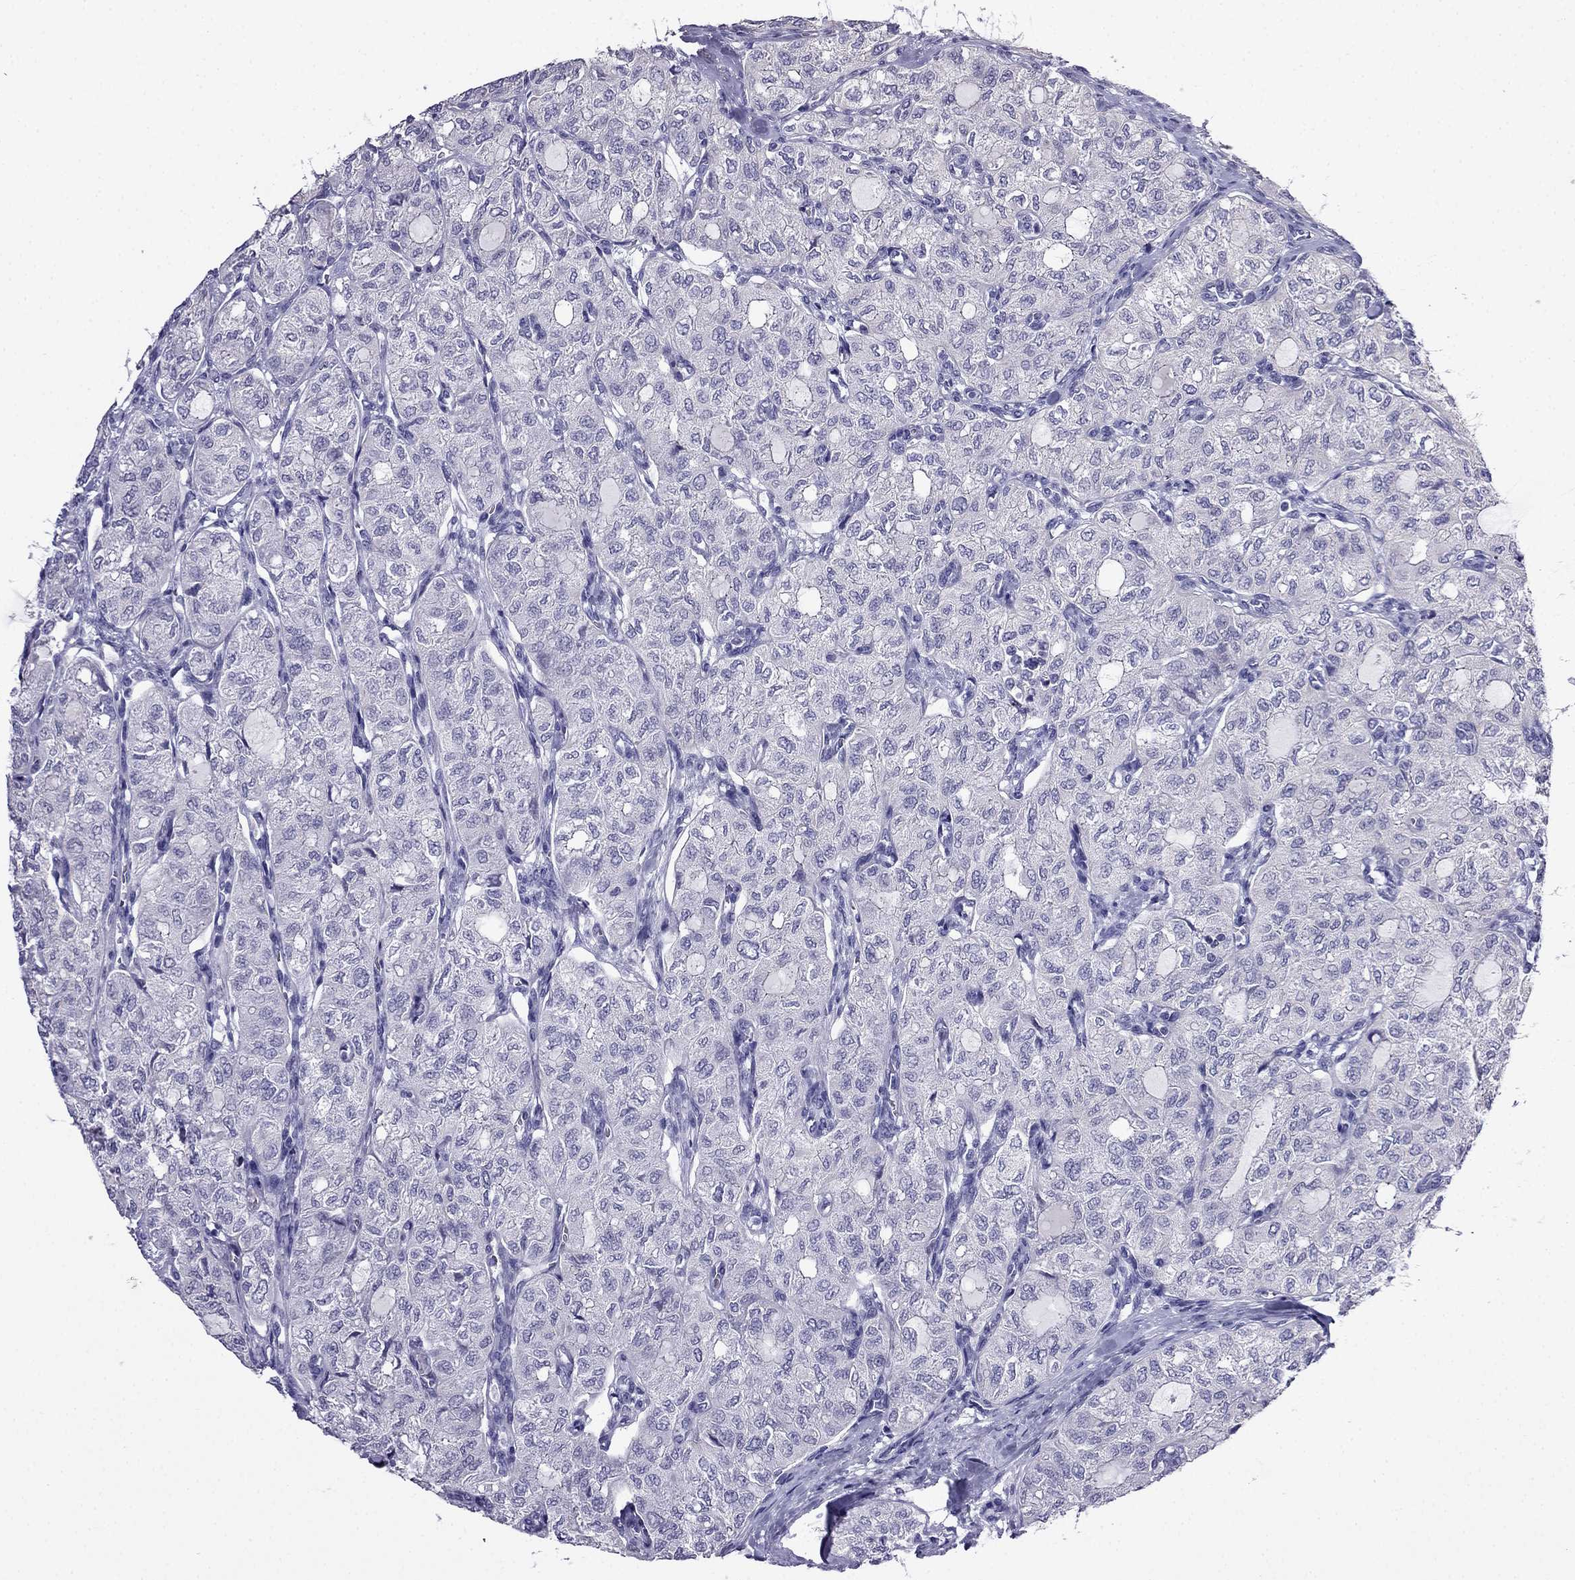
{"staining": {"intensity": "negative", "quantity": "none", "location": "none"}, "tissue": "thyroid cancer", "cell_type": "Tumor cells", "image_type": "cancer", "snomed": [{"axis": "morphology", "description": "Follicular adenoma carcinoma, NOS"}, {"axis": "topography", "description": "Thyroid gland"}], "caption": "The immunohistochemistry micrograph has no significant positivity in tumor cells of thyroid cancer (follicular adenoma carcinoma) tissue. (DAB immunohistochemistry, high magnification).", "gene": "SCNN1D", "patient": {"sex": "male", "age": 75}}